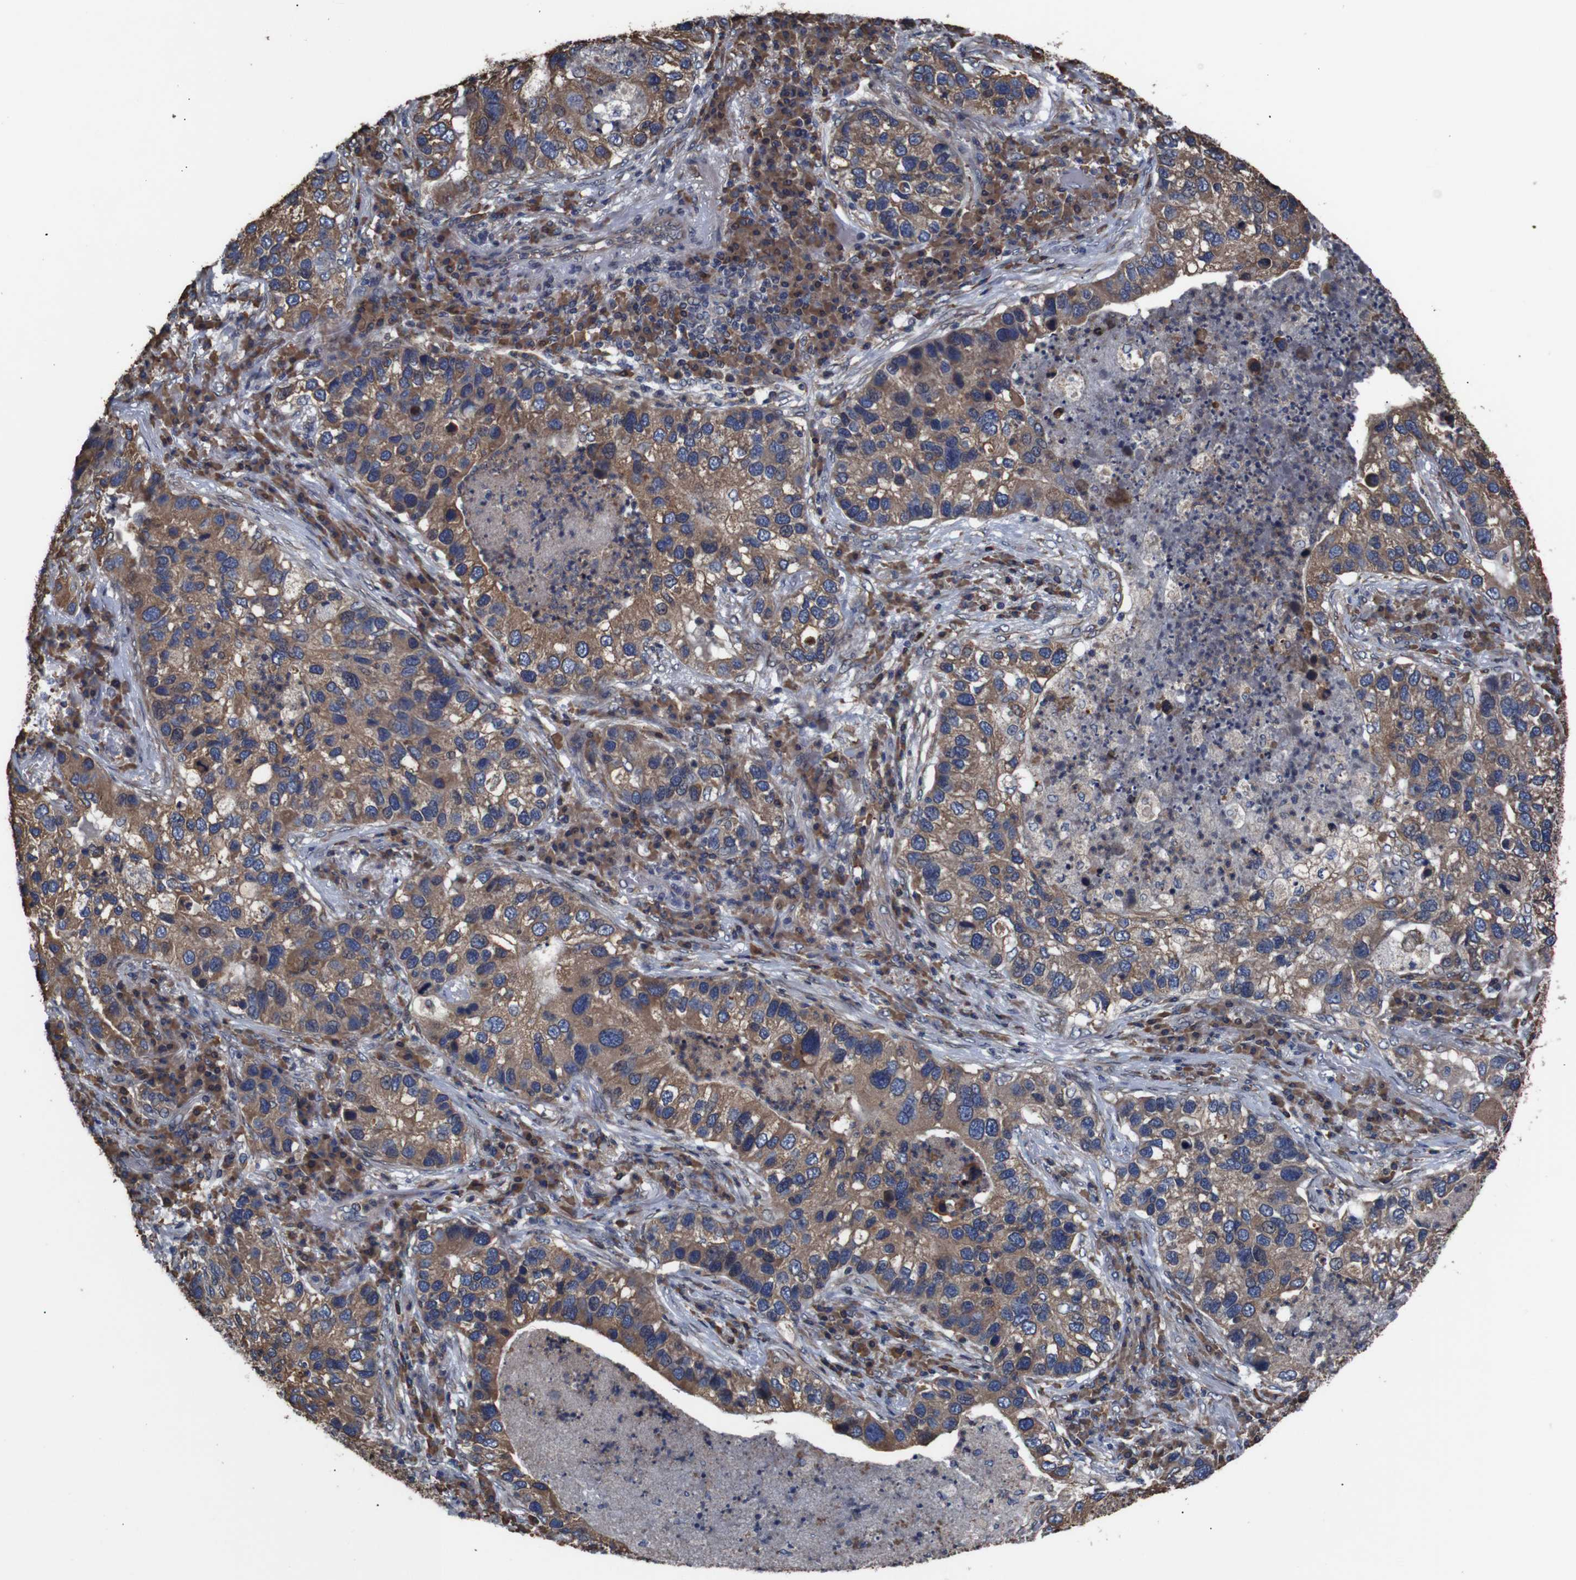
{"staining": {"intensity": "moderate", "quantity": ">75%", "location": "cytoplasmic/membranous"}, "tissue": "lung cancer", "cell_type": "Tumor cells", "image_type": "cancer", "snomed": [{"axis": "morphology", "description": "Normal tissue, NOS"}, {"axis": "morphology", "description": "Adenocarcinoma, NOS"}, {"axis": "topography", "description": "Bronchus"}, {"axis": "topography", "description": "Lung"}], "caption": "Adenocarcinoma (lung) was stained to show a protein in brown. There is medium levels of moderate cytoplasmic/membranous expression in approximately >75% of tumor cells. Nuclei are stained in blue.", "gene": "SIGMAR1", "patient": {"sex": "male", "age": 54}}